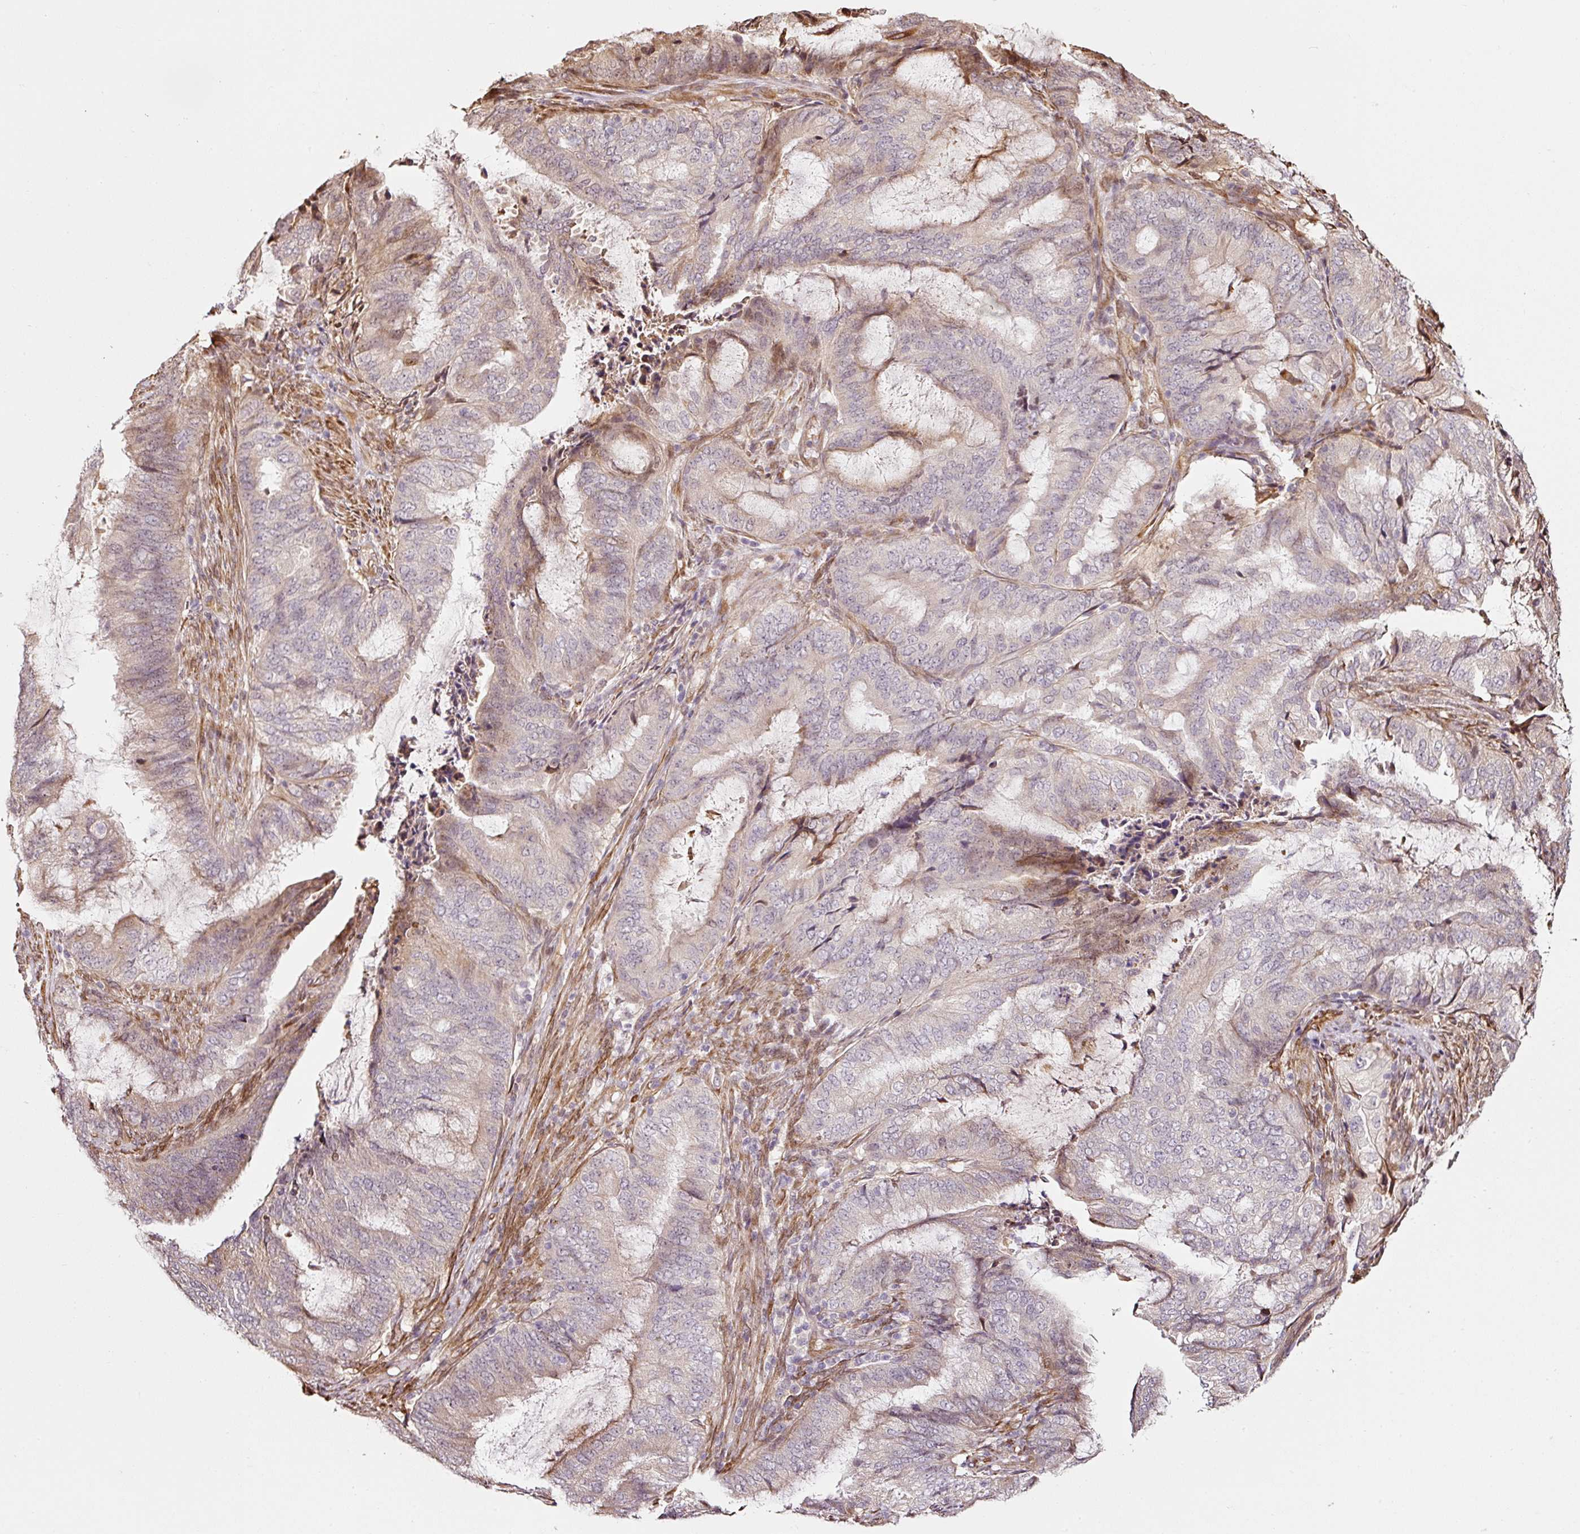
{"staining": {"intensity": "weak", "quantity": "<25%", "location": "cytoplasmic/membranous"}, "tissue": "endometrial cancer", "cell_type": "Tumor cells", "image_type": "cancer", "snomed": [{"axis": "morphology", "description": "Adenocarcinoma, NOS"}, {"axis": "topography", "description": "Endometrium"}], "caption": "Immunohistochemistry (IHC) histopathology image of neoplastic tissue: adenocarcinoma (endometrial) stained with DAB exhibits no significant protein expression in tumor cells.", "gene": "ETF1", "patient": {"sex": "female", "age": 51}}